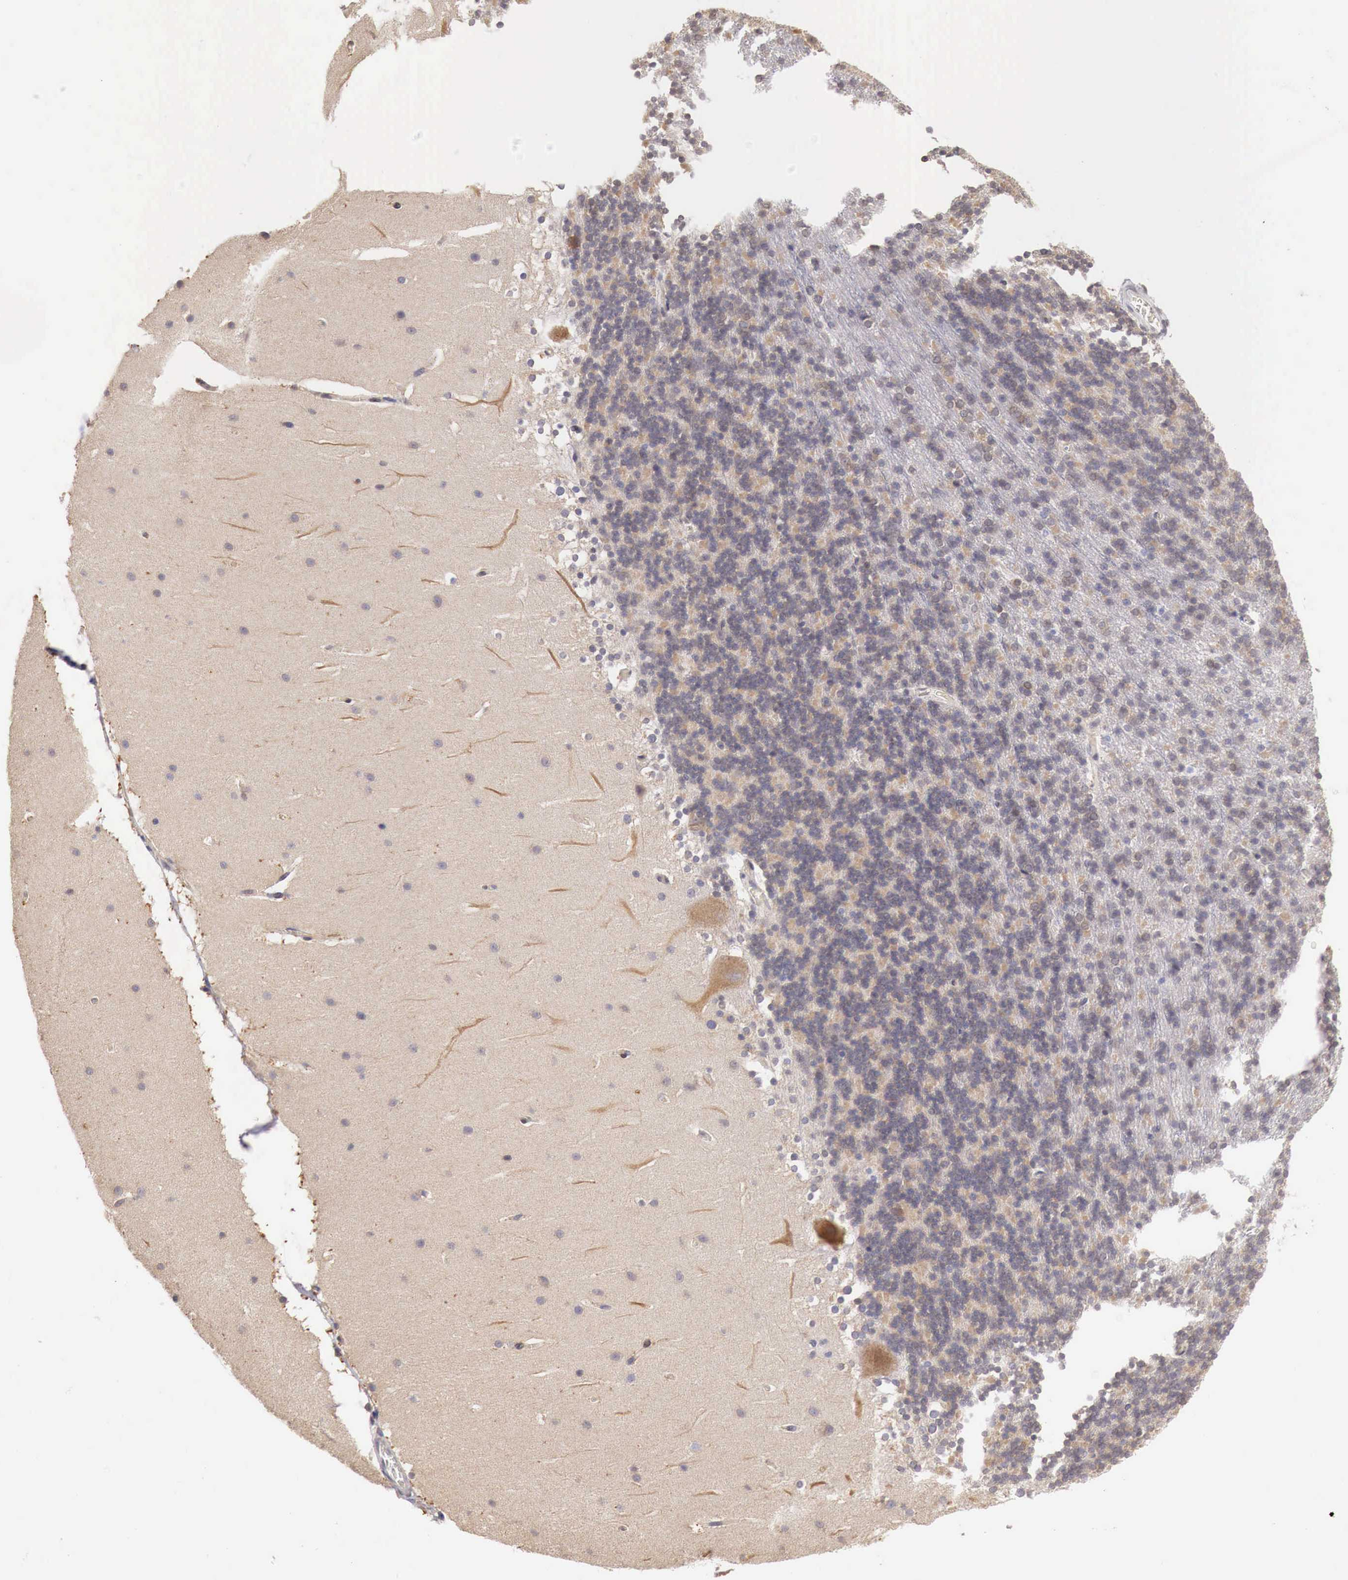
{"staining": {"intensity": "weak", "quantity": "25%-75%", "location": "cytoplasmic/membranous"}, "tissue": "cerebellum", "cell_type": "Cells in granular layer", "image_type": "normal", "snomed": [{"axis": "morphology", "description": "Normal tissue, NOS"}, {"axis": "topography", "description": "Cerebellum"}], "caption": "Protein analysis of normal cerebellum shows weak cytoplasmic/membranous staining in approximately 25%-75% of cells in granular layer. (DAB = brown stain, brightfield microscopy at high magnification).", "gene": "PABIR2", "patient": {"sex": "female", "age": 19}}